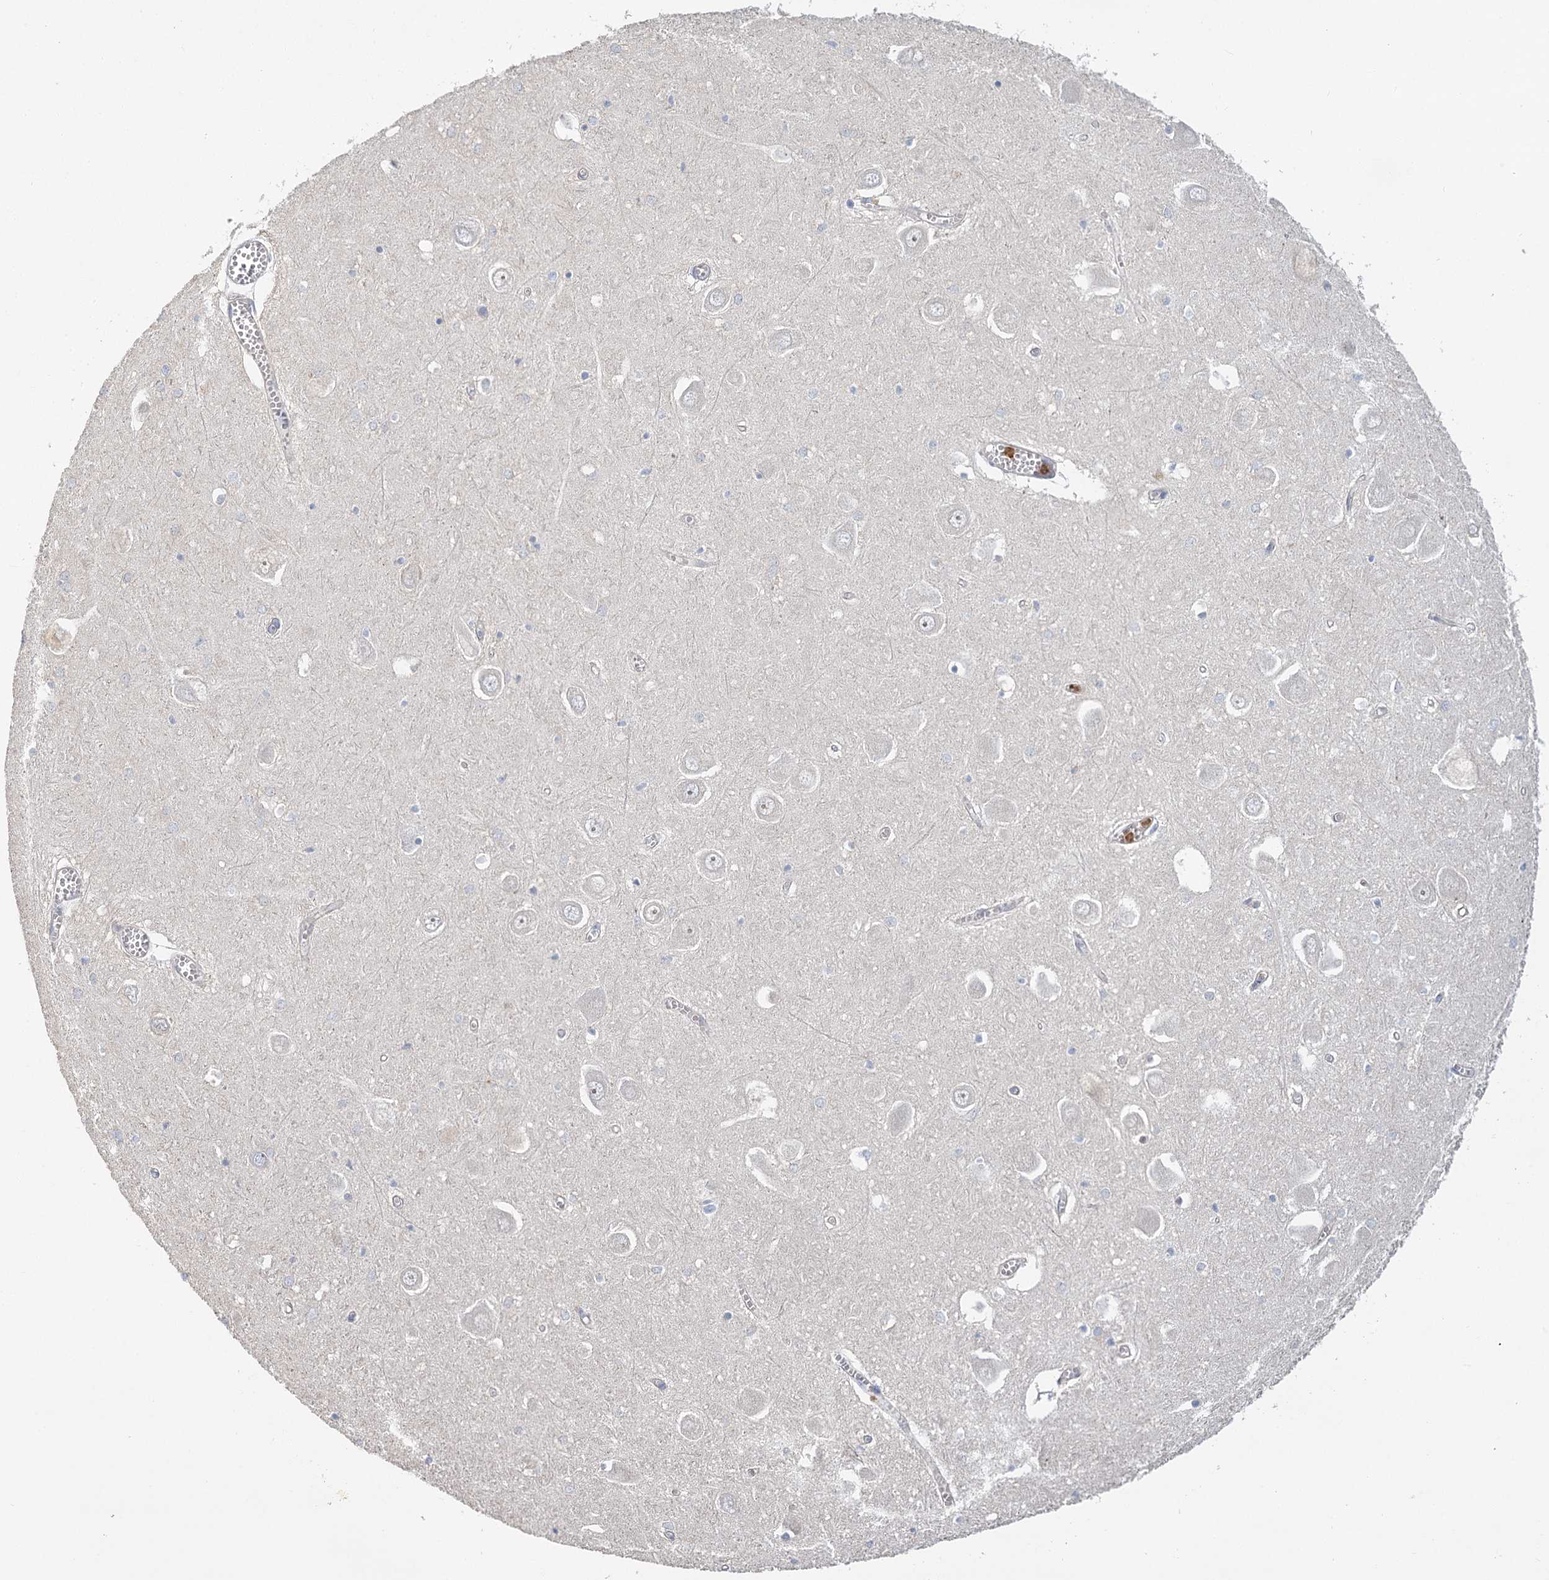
{"staining": {"intensity": "negative", "quantity": "none", "location": "none"}, "tissue": "hippocampus", "cell_type": "Glial cells", "image_type": "normal", "snomed": [{"axis": "morphology", "description": "Normal tissue, NOS"}, {"axis": "topography", "description": "Hippocampus"}], "caption": "This is a histopathology image of immunohistochemistry (IHC) staining of normal hippocampus, which shows no positivity in glial cells. Nuclei are stained in blue.", "gene": "EPB41L5", "patient": {"sex": "male", "age": 70}}